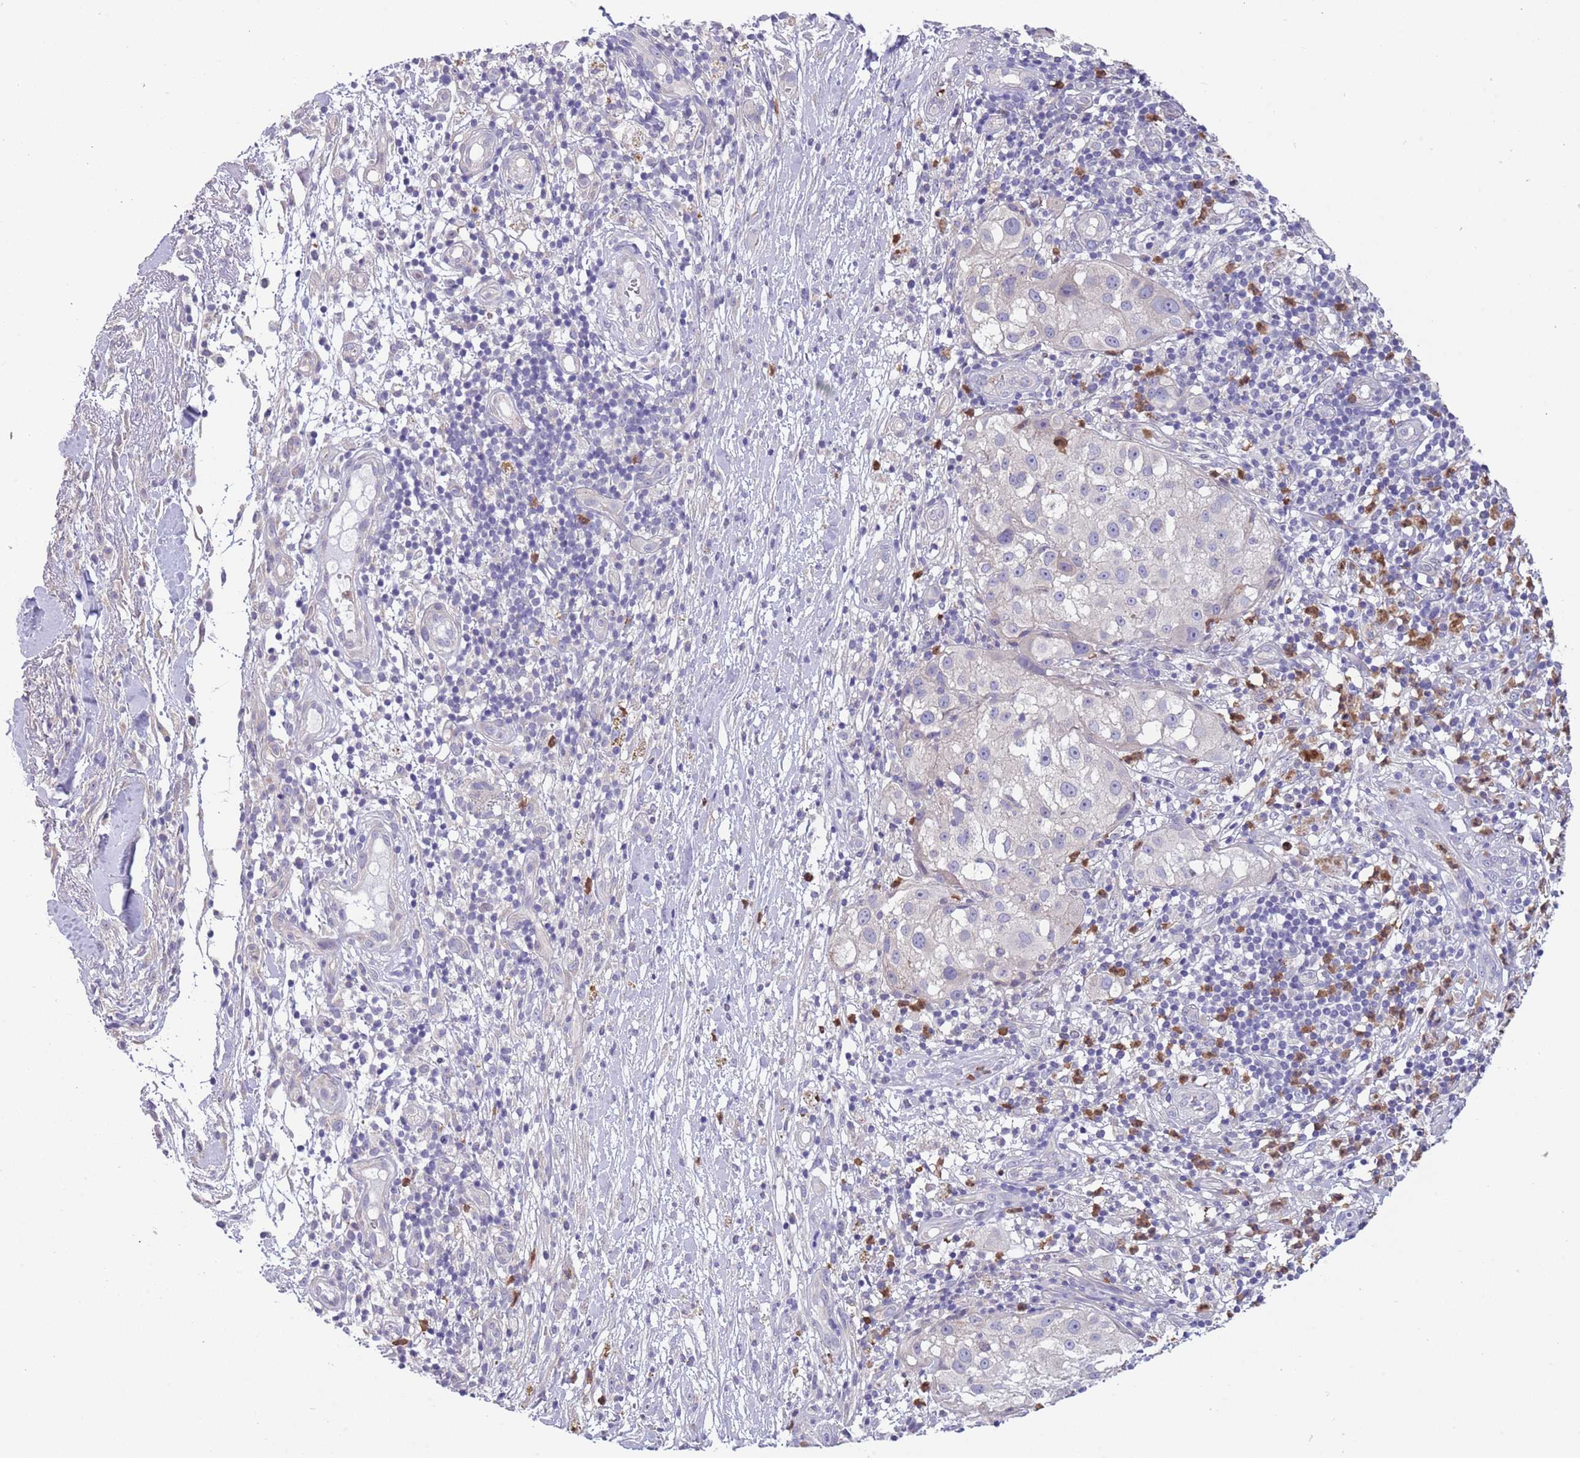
{"staining": {"intensity": "negative", "quantity": "none", "location": "none"}, "tissue": "melanoma", "cell_type": "Tumor cells", "image_type": "cancer", "snomed": [{"axis": "morphology", "description": "Normal morphology"}, {"axis": "morphology", "description": "Malignant melanoma, NOS"}, {"axis": "topography", "description": "Skin"}], "caption": "DAB immunohistochemical staining of human melanoma exhibits no significant positivity in tumor cells. (DAB (3,3'-diaminobenzidine) immunohistochemistry, high magnification).", "gene": "ZFP2", "patient": {"sex": "female", "age": 72}}